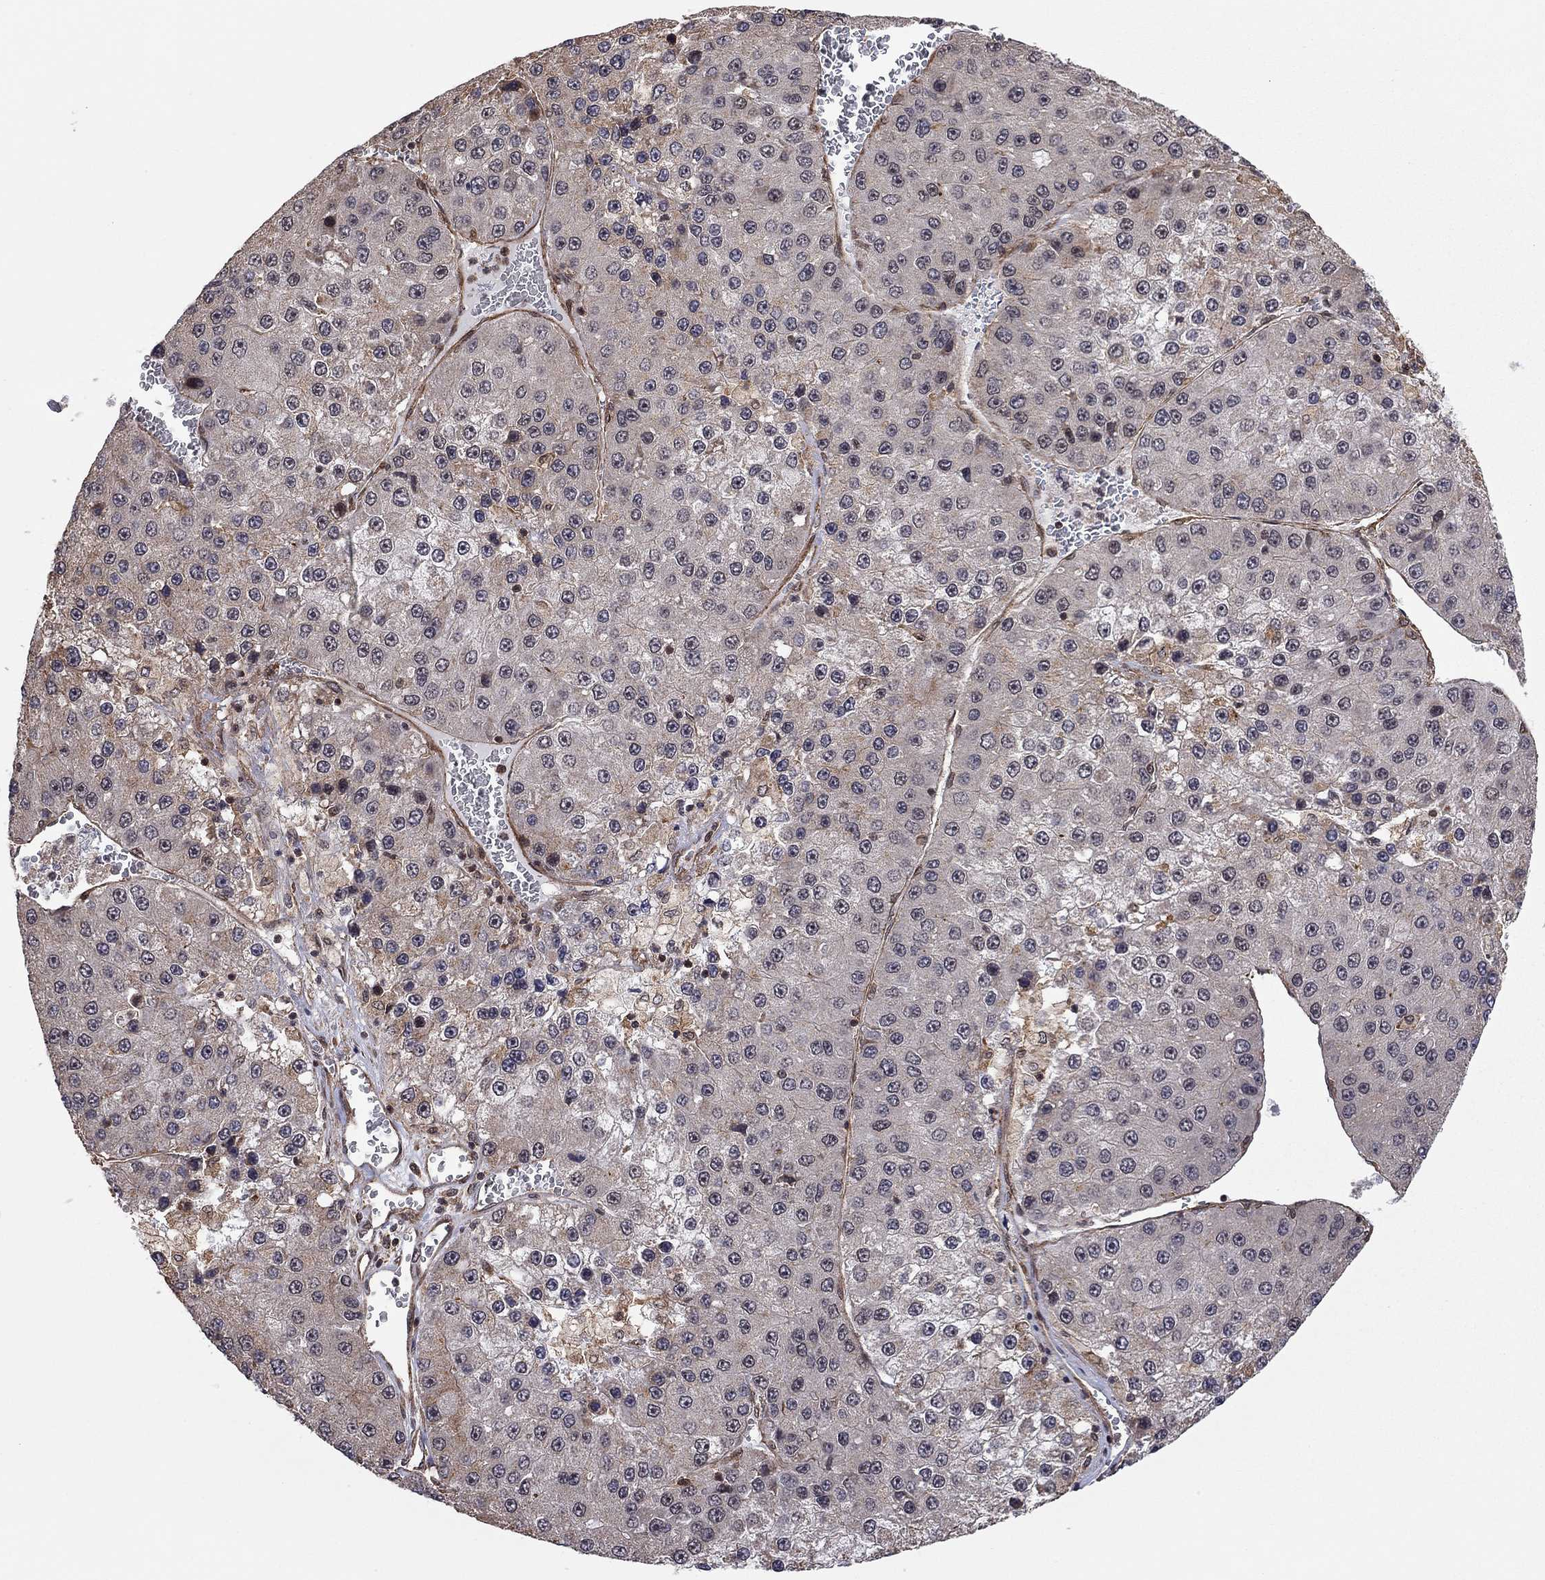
{"staining": {"intensity": "negative", "quantity": "none", "location": "none"}, "tissue": "liver cancer", "cell_type": "Tumor cells", "image_type": "cancer", "snomed": [{"axis": "morphology", "description": "Carcinoma, Hepatocellular, NOS"}, {"axis": "topography", "description": "Liver"}], "caption": "Protein analysis of liver cancer displays no significant expression in tumor cells.", "gene": "TDP1", "patient": {"sex": "female", "age": 73}}